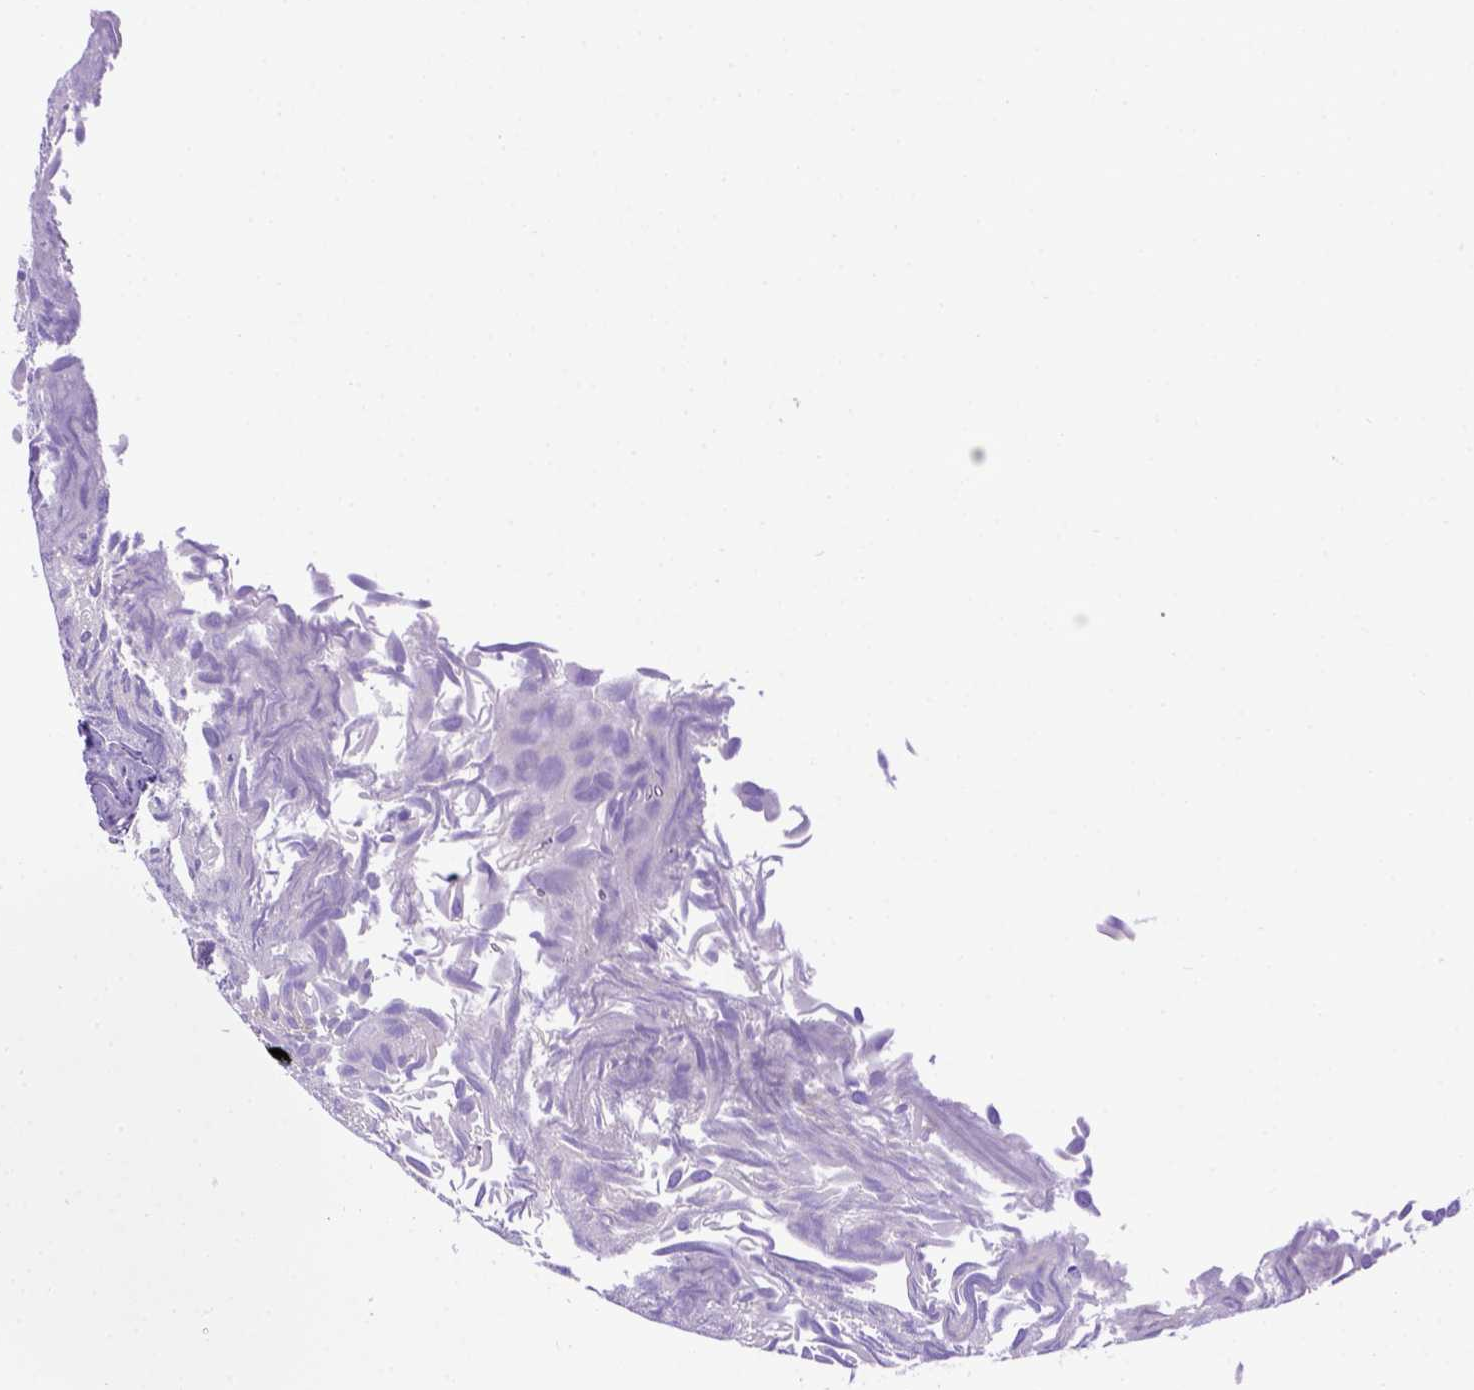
{"staining": {"intensity": "negative", "quantity": "none", "location": "none"}, "tissue": "urothelial cancer", "cell_type": "Tumor cells", "image_type": "cancer", "snomed": [{"axis": "morphology", "description": "Urothelial carcinoma, Low grade"}, {"axis": "topography", "description": "Urinary bladder"}], "caption": "Immunohistochemical staining of human urothelial cancer demonstrates no significant staining in tumor cells.", "gene": "ADAM12", "patient": {"sex": "female", "age": 69}}